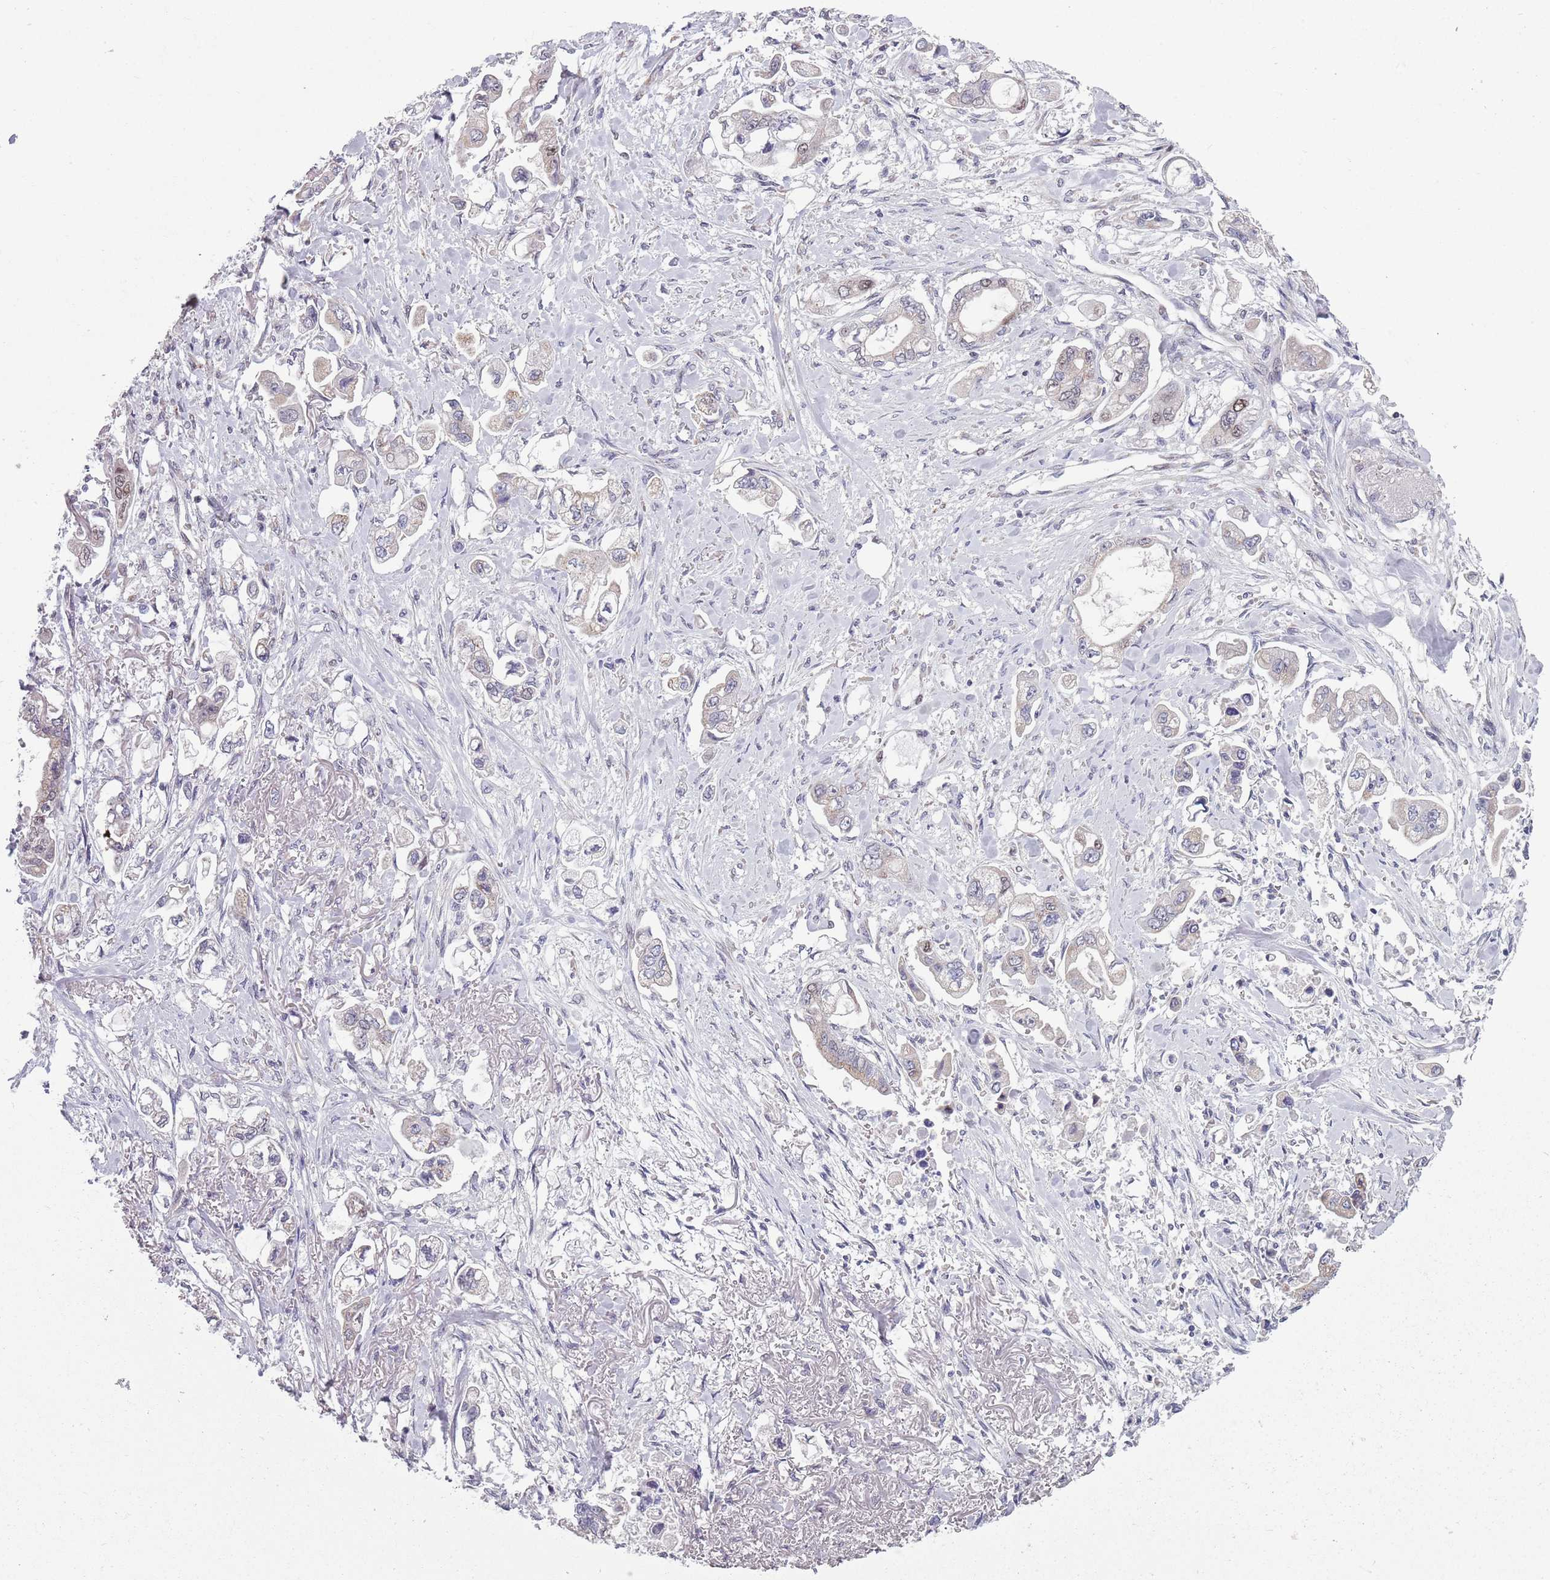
{"staining": {"intensity": "weak", "quantity": "<25%", "location": "cytoplasmic/membranous"}, "tissue": "stomach cancer", "cell_type": "Tumor cells", "image_type": "cancer", "snomed": [{"axis": "morphology", "description": "Adenocarcinoma, NOS"}, {"axis": "topography", "description": "Stomach"}], "caption": "The immunohistochemistry micrograph has no significant staining in tumor cells of stomach cancer tissue.", "gene": "ZKSCAN2", "patient": {"sex": "male", "age": 62}}